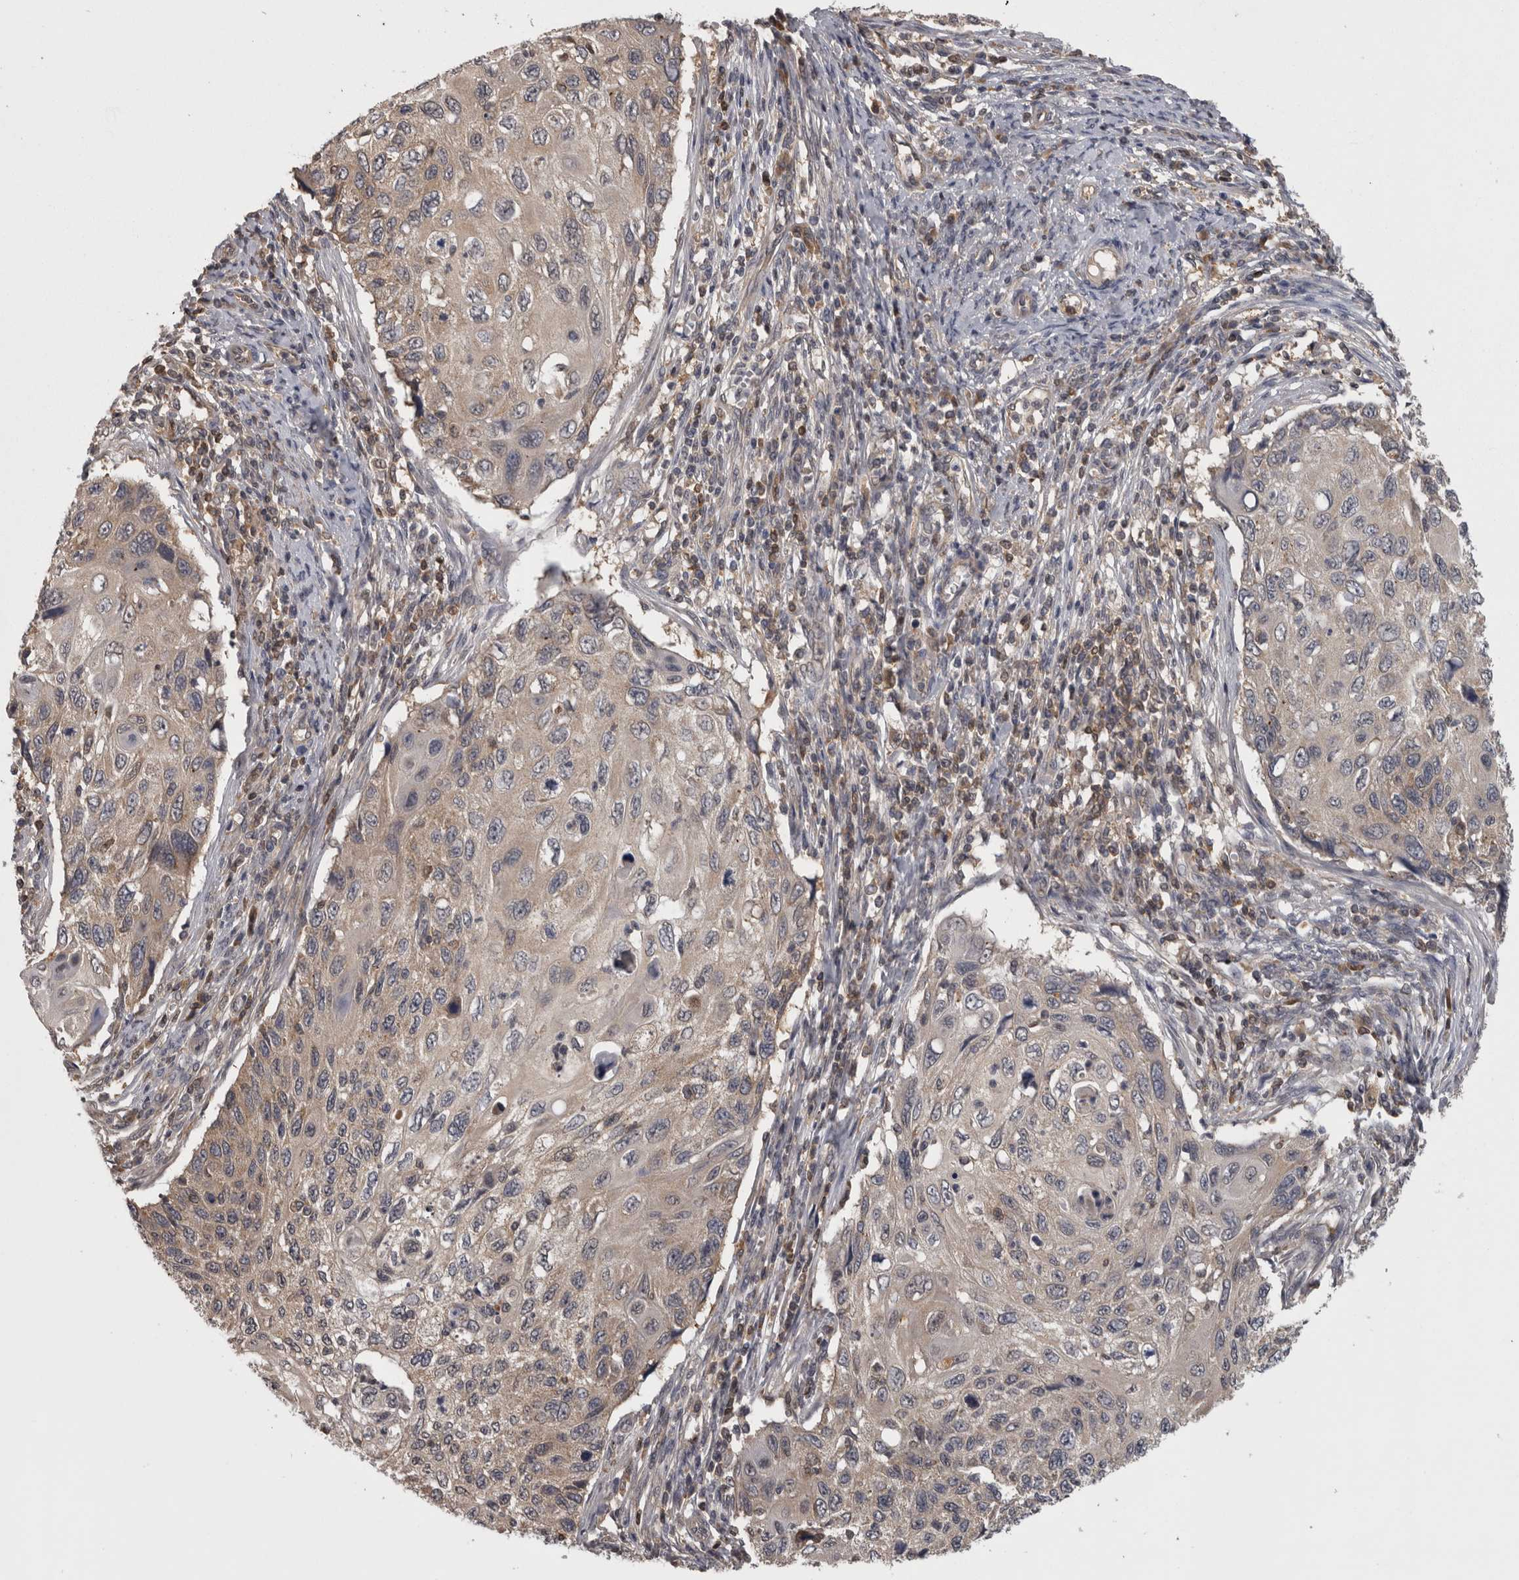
{"staining": {"intensity": "weak", "quantity": "25%-75%", "location": "cytoplasmic/membranous"}, "tissue": "cervical cancer", "cell_type": "Tumor cells", "image_type": "cancer", "snomed": [{"axis": "morphology", "description": "Squamous cell carcinoma, NOS"}, {"axis": "topography", "description": "Cervix"}], "caption": "Protein analysis of cervical cancer (squamous cell carcinoma) tissue shows weak cytoplasmic/membranous staining in approximately 25%-75% of tumor cells. The staining is performed using DAB brown chromogen to label protein expression. The nuclei are counter-stained blue using hematoxylin.", "gene": "APRT", "patient": {"sex": "female", "age": 70}}